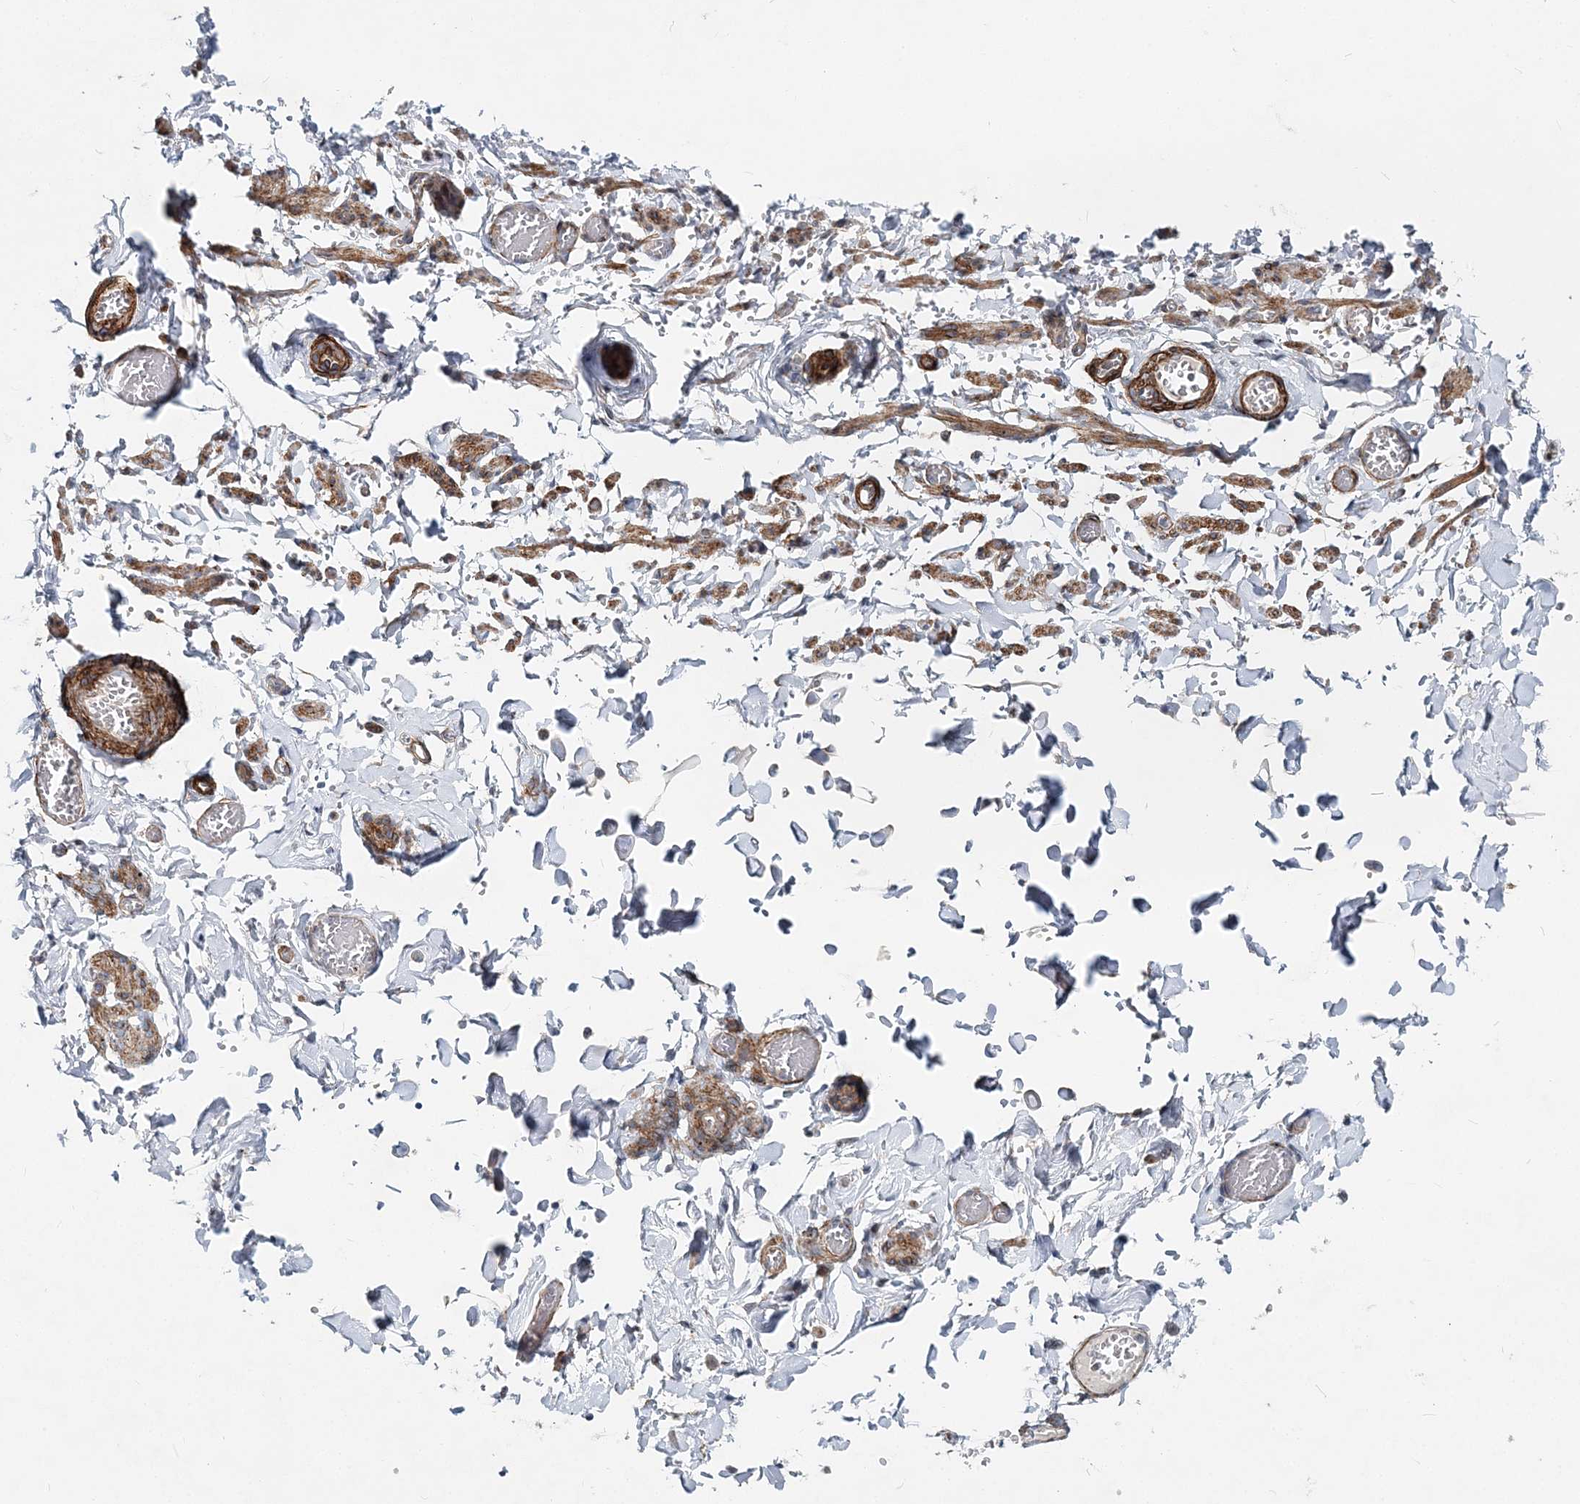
{"staining": {"intensity": "negative", "quantity": "none", "location": "none"}, "tissue": "adipose tissue", "cell_type": "Adipocytes", "image_type": "normal", "snomed": [{"axis": "morphology", "description": "Normal tissue, NOS"}, {"axis": "topography", "description": "Vascular tissue"}, {"axis": "topography", "description": "Fallopian tube"}, {"axis": "topography", "description": "Ovary"}], "caption": "The image exhibits no significant staining in adipocytes of adipose tissue. The staining was performed using DAB (3,3'-diaminobenzidine) to visualize the protein expression in brown, while the nuclei were stained in blue with hematoxylin (Magnification: 20x).", "gene": "NBAS", "patient": {"sex": "female", "age": 67}}